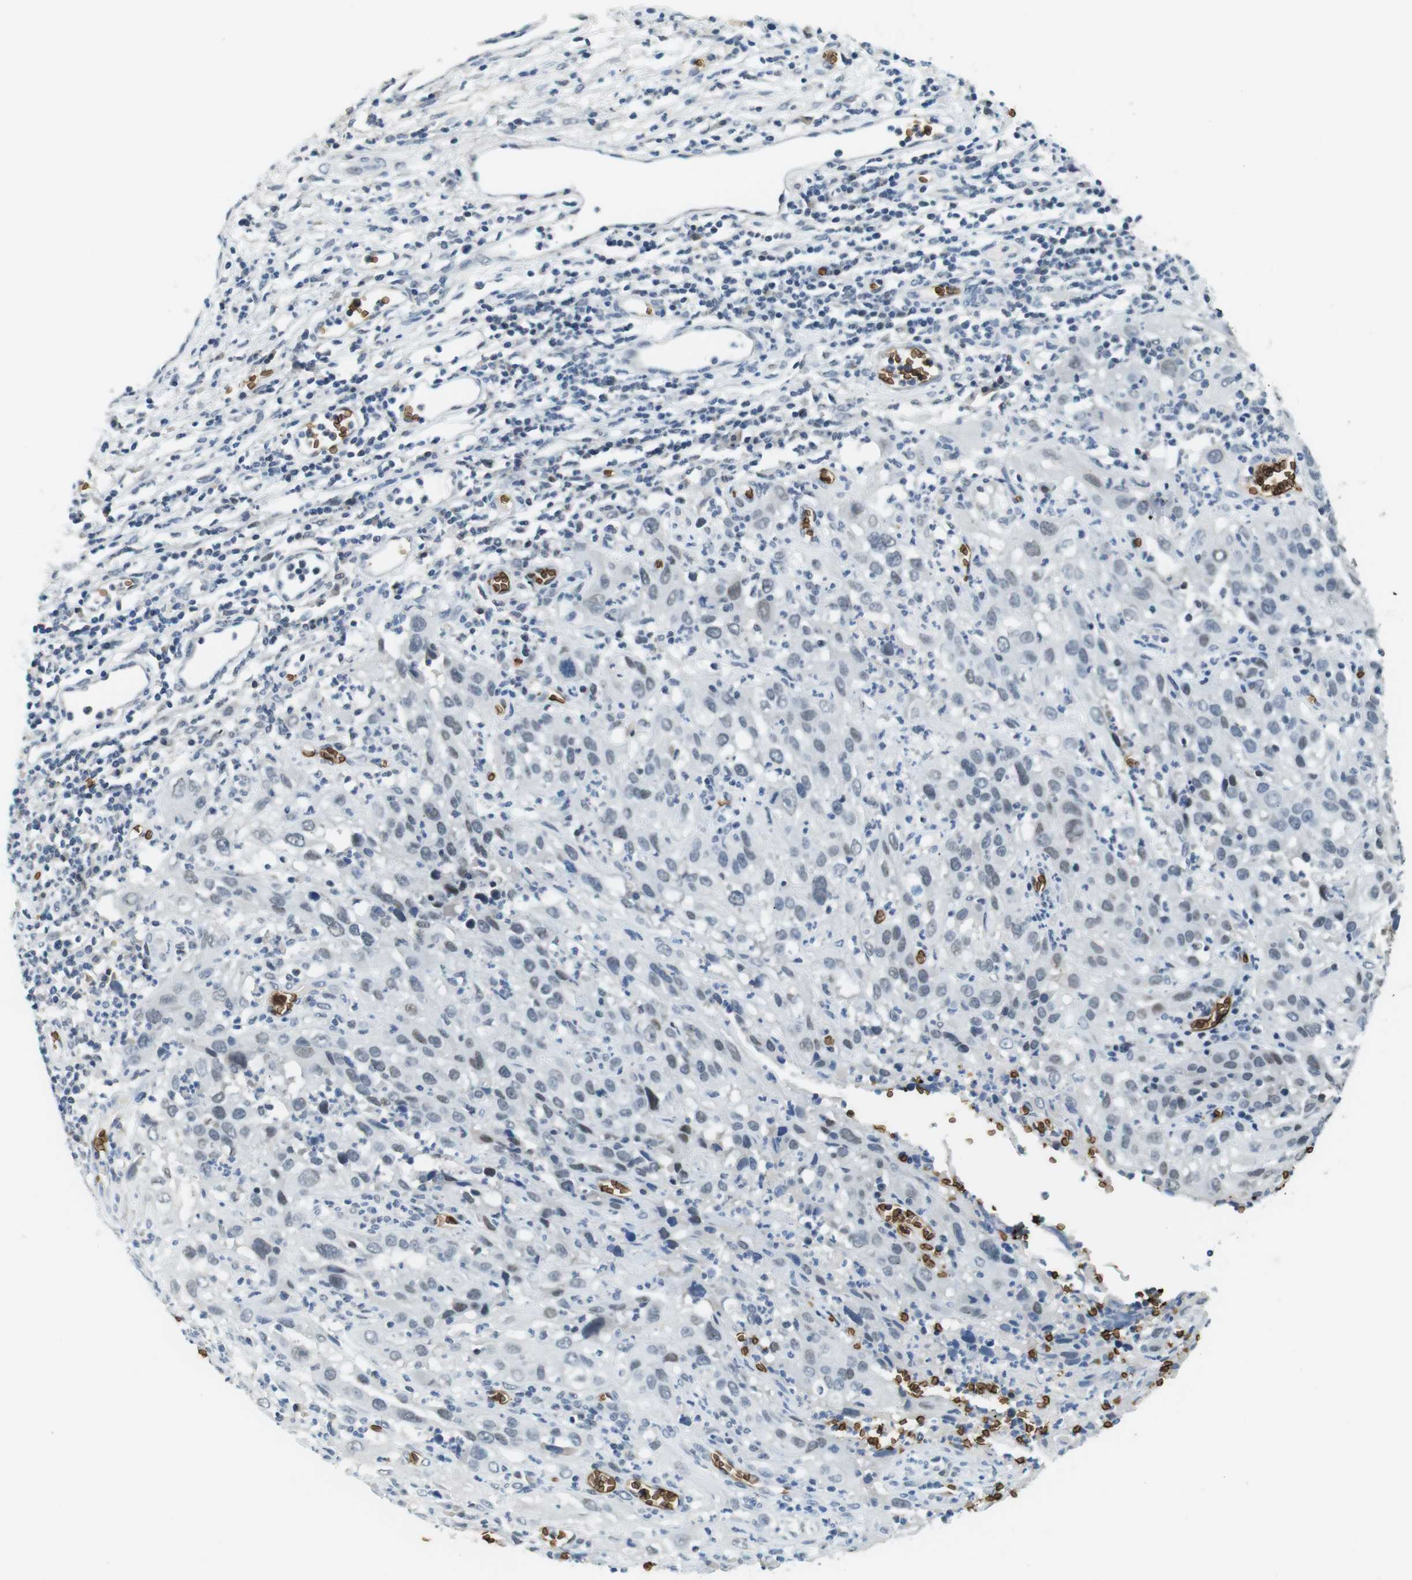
{"staining": {"intensity": "weak", "quantity": "<25%", "location": "nuclear"}, "tissue": "cervical cancer", "cell_type": "Tumor cells", "image_type": "cancer", "snomed": [{"axis": "morphology", "description": "Squamous cell carcinoma, NOS"}, {"axis": "topography", "description": "Cervix"}], "caption": "Tumor cells are negative for protein expression in human cervical cancer. The staining was performed using DAB to visualize the protein expression in brown, while the nuclei were stained in blue with hematoxylin (Magnification: 20x).", "gene": "SLC4A1", "patient": {"sex": "female", "age": 32}}